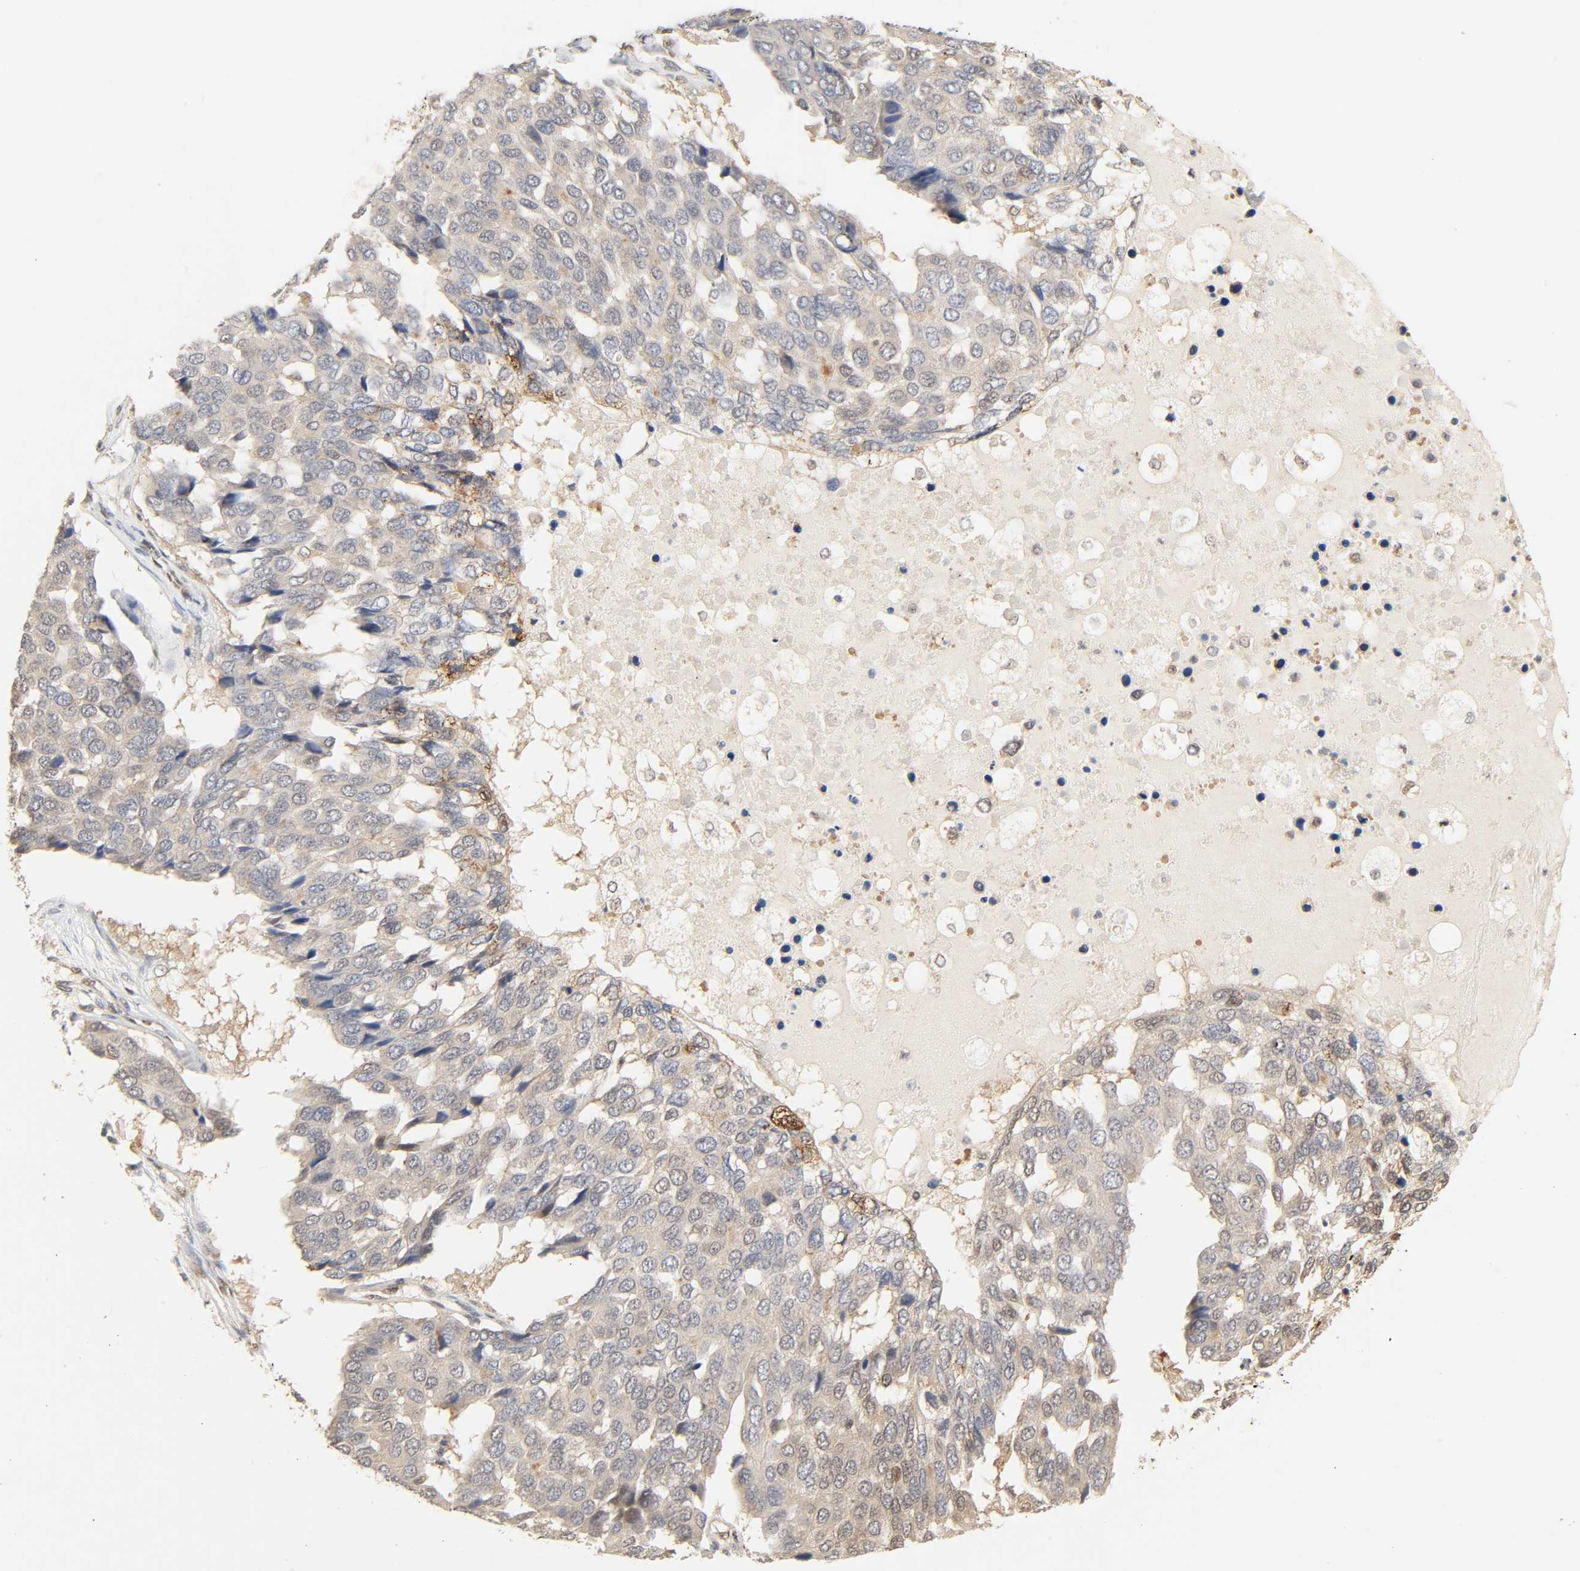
{"staining": {"intensity": "weak", "quantity": "<25%", "location": "cytoplasmic/membranous,nuclear"}, "tissue": "pancreatic cancer", "cell_type": "Tumor cells", "image_type": "cancer", "snomed": [{"axis": "morphology", "description": "Adenocarcinoma, NOS"}, {"axis": "topography", "description": "Pancreas"}], "caption": "Immunohistochemistry image of pancreatic cancer (adenocarcinoma) stained for a protein (brown), which displays no positivity in tumor cells. The staining was performed using DAB to visualize the protein expression in brown, while the nuclei were stained in blue with hematoxylin (Magnification: 20x).", "gene": "UBC", "patient": {"sex": "male", "age": 50}}